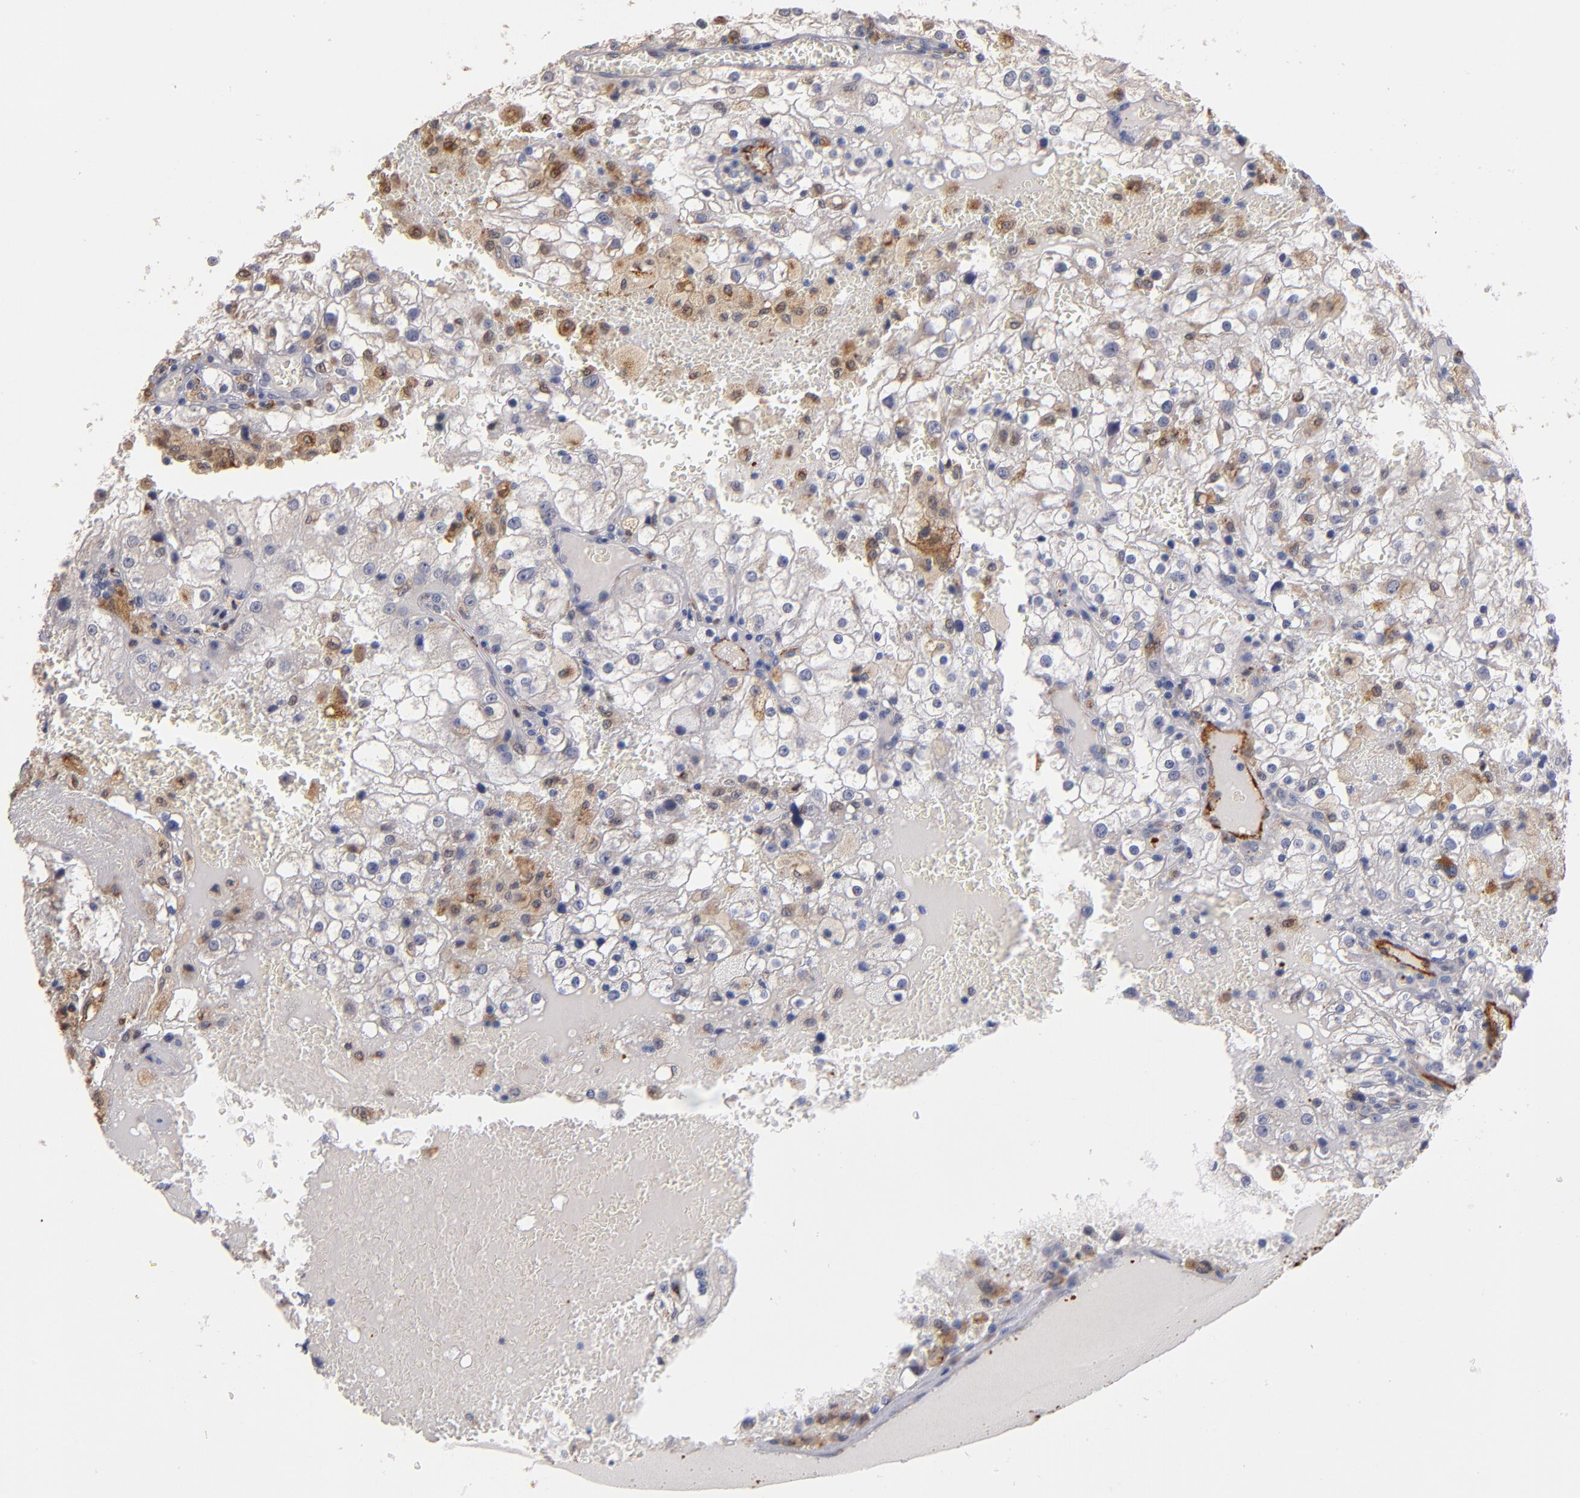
{"staining": {"intensity": "weak", "quantity": "<25%", "location": "cytoplasmic/membranous"}, "tissue": "renal cancer", "cell_type": "Tumor cells", "image_type": "cancer", "snomed": [{"axis": "morphology", "description": "Adenocarcinoma, NOS"}, {"axis": "topography", "description": "Kidney"}], "caption": "Tumor cells are negative for protein expression in human renal adenocarcinoma.", "gene": "SELP", "patient": {"sex": "female", "age": 74}}